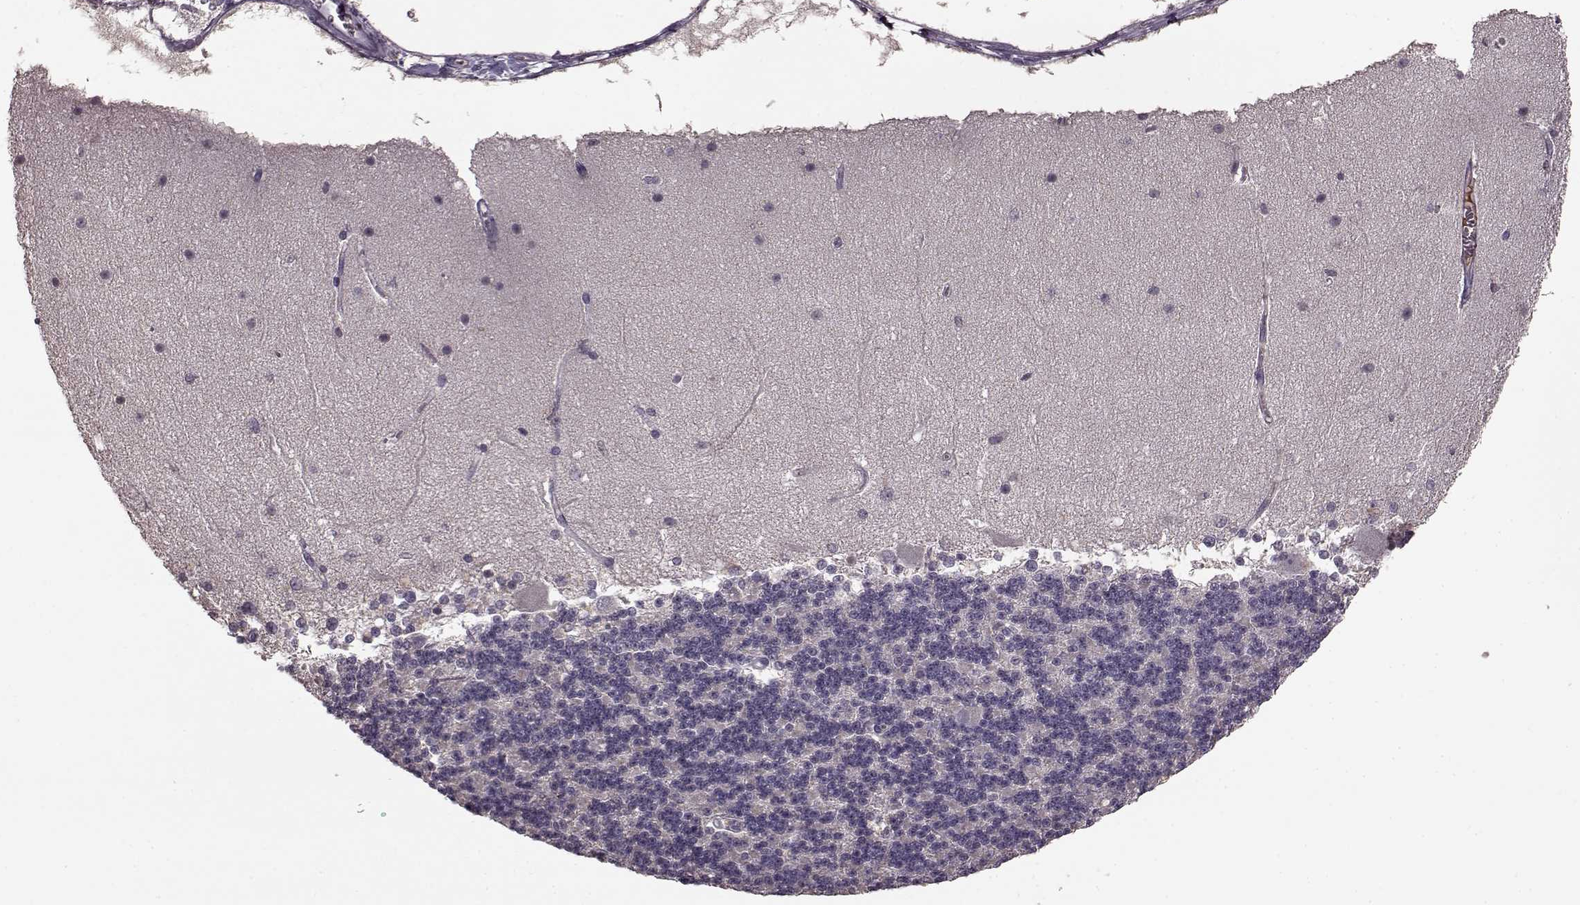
{"staining": {"intensity": "negative", "quantity": "none", "location": "none"}, "tissue": "cerebellum", "cell_type": "Cells in granular layer", "image_type": "normal", "snomed": [{"axis": "morphology", "description": "Normal tissue, NOS"}, {"axis": "topography", "description": "Cerebellum"}], "caption": "High power microscopy image of an immunohistochemistry (IHC) image of unremarkable cerebellum, revealing no significant positivity in cells in granular layer.", "gene": "NRL", "patient": {"sex": "female", "age": 19}}